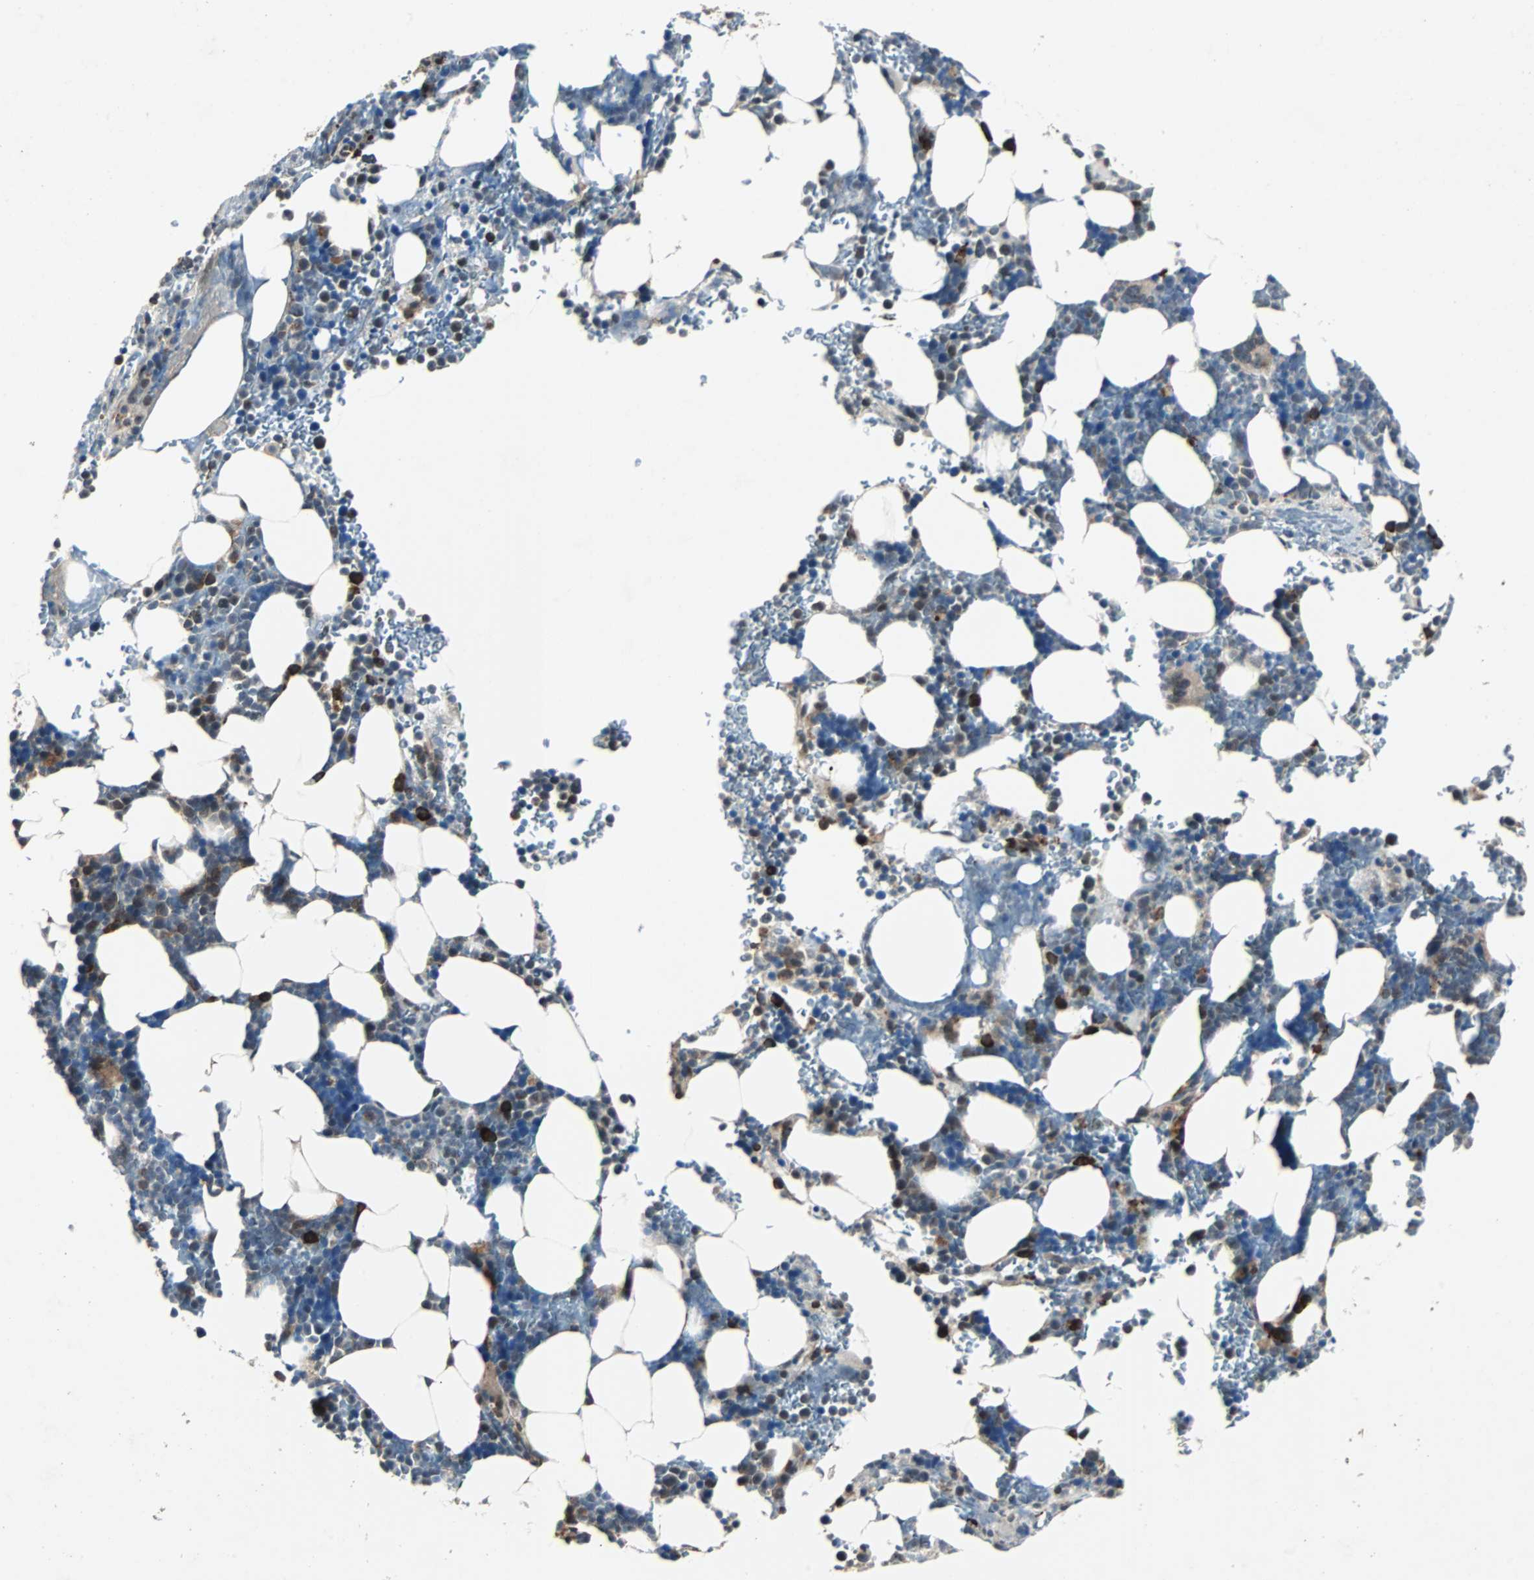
{"staining": {"intensity": "strong", "quantity": "25%-75%", "location": "cytoplasmic/membranous,nuclear"}, "tissue": "bone marrow", "cell_type": "Hematopoietic cells", "image_type": "normal", "snomed": [{"axis": "morphology", "description": "Normal tissue, NOS"}, {"axis": "topography", "description": "Bone marrow"}], "caption": "The histopathology image reveals staining of unremarkable bone marrow, revealing strong cytoplasmic/membranous,nuclear protein expression (brown color) within hematopoietic cells.", "gene": "CHP1", "patient": {"sex": "female", "age": 73}}